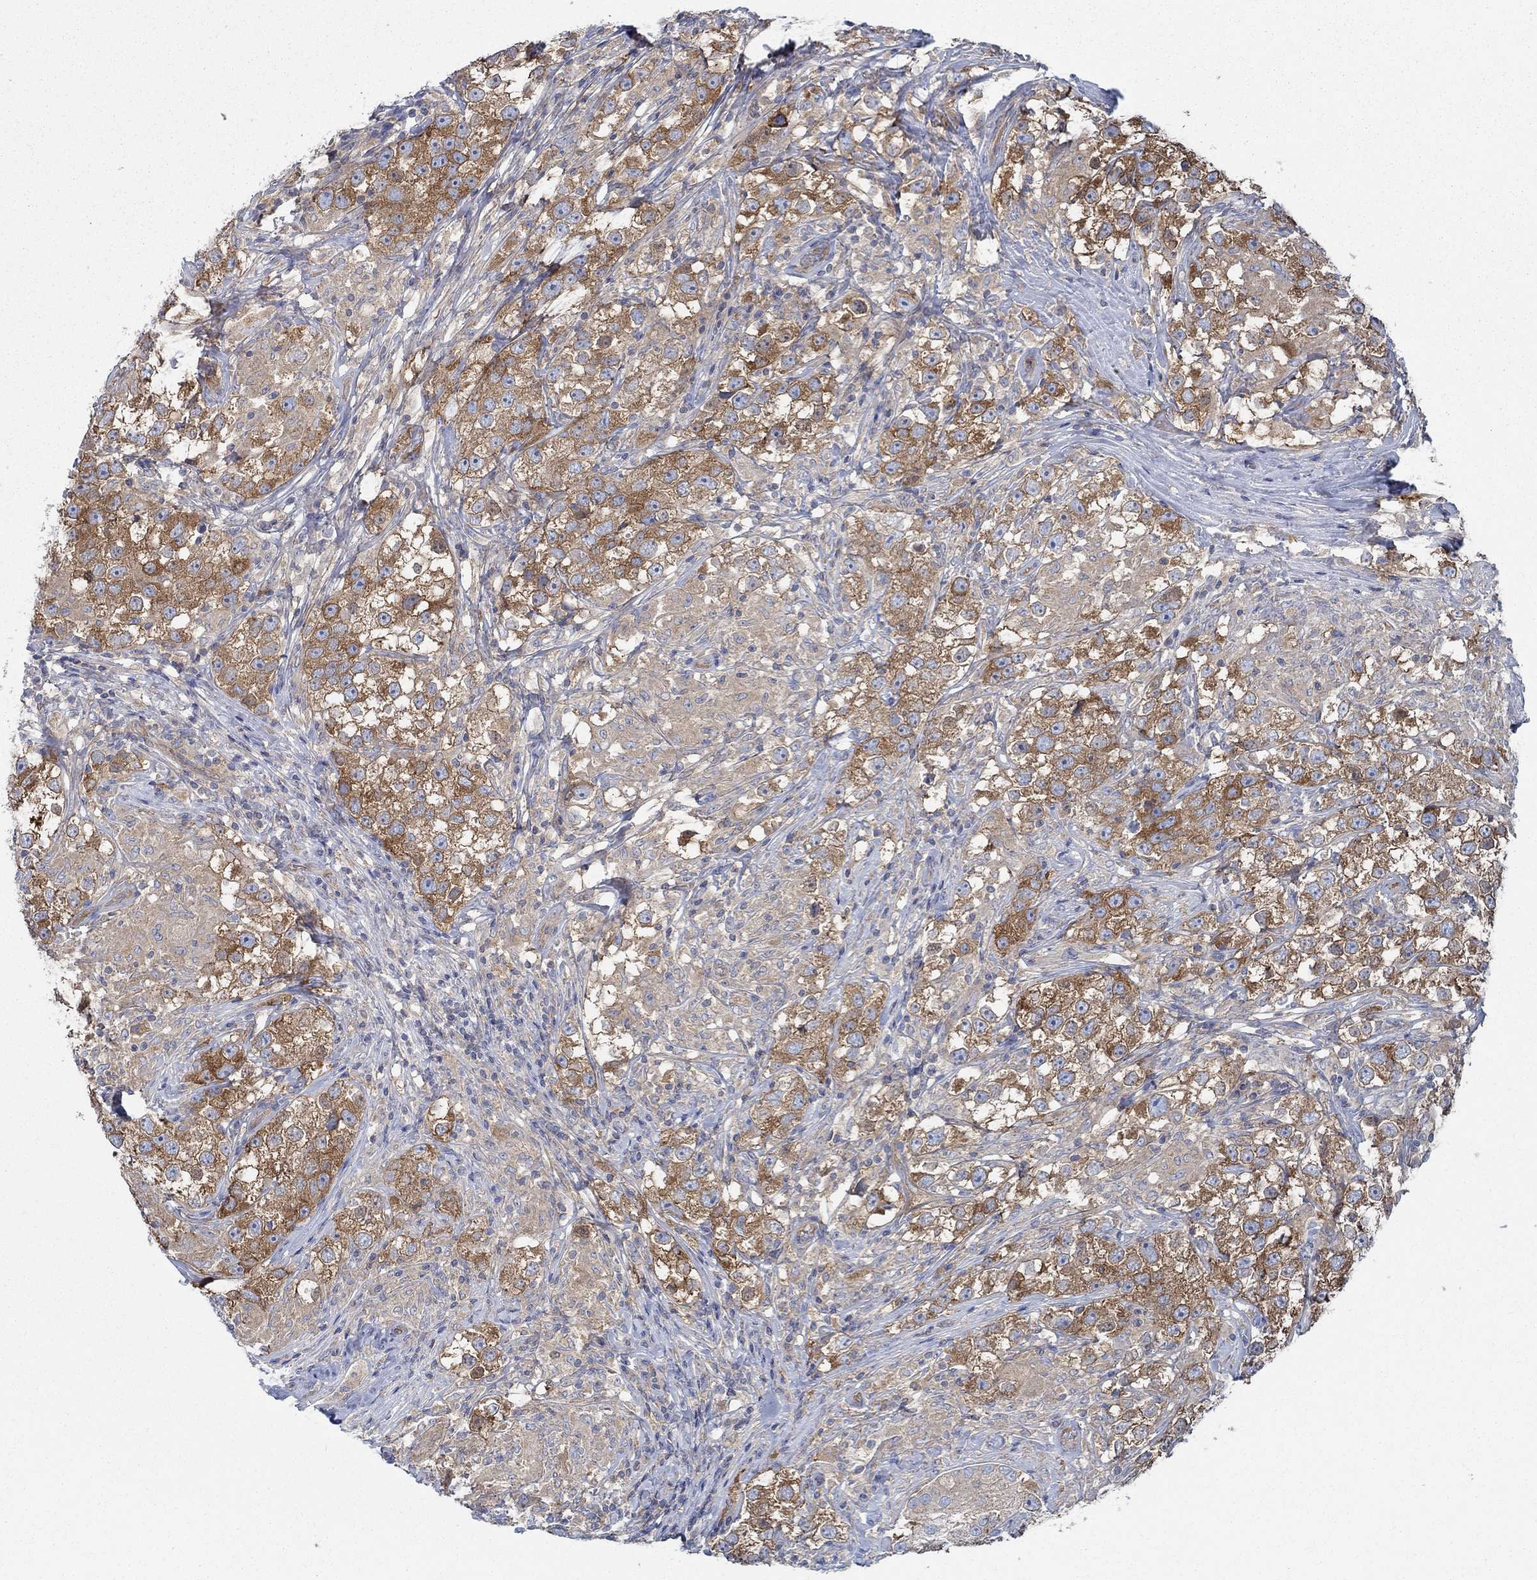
{"staining": {"intensity": "strong", "quantity": ">75%", "location": "cytoplasmic/membranous"}, "tissue": "testis cancer", "cell_type": "Tumor cells", "image_type": "cancer", "snomed": [{"axis": "morphology", "description": "Seminoma, NOS"}, {"axis": "topography", "description": "Testis"}], "caption": "About >75% of tumor cells in human testis cancer (seminoma) reveal strong cytoplasmic/membranous protein positivity as visualized by brown immunohistochemical staining.", "gene": "SPAG9", "patient": {"sex": "male", "age": 46}}